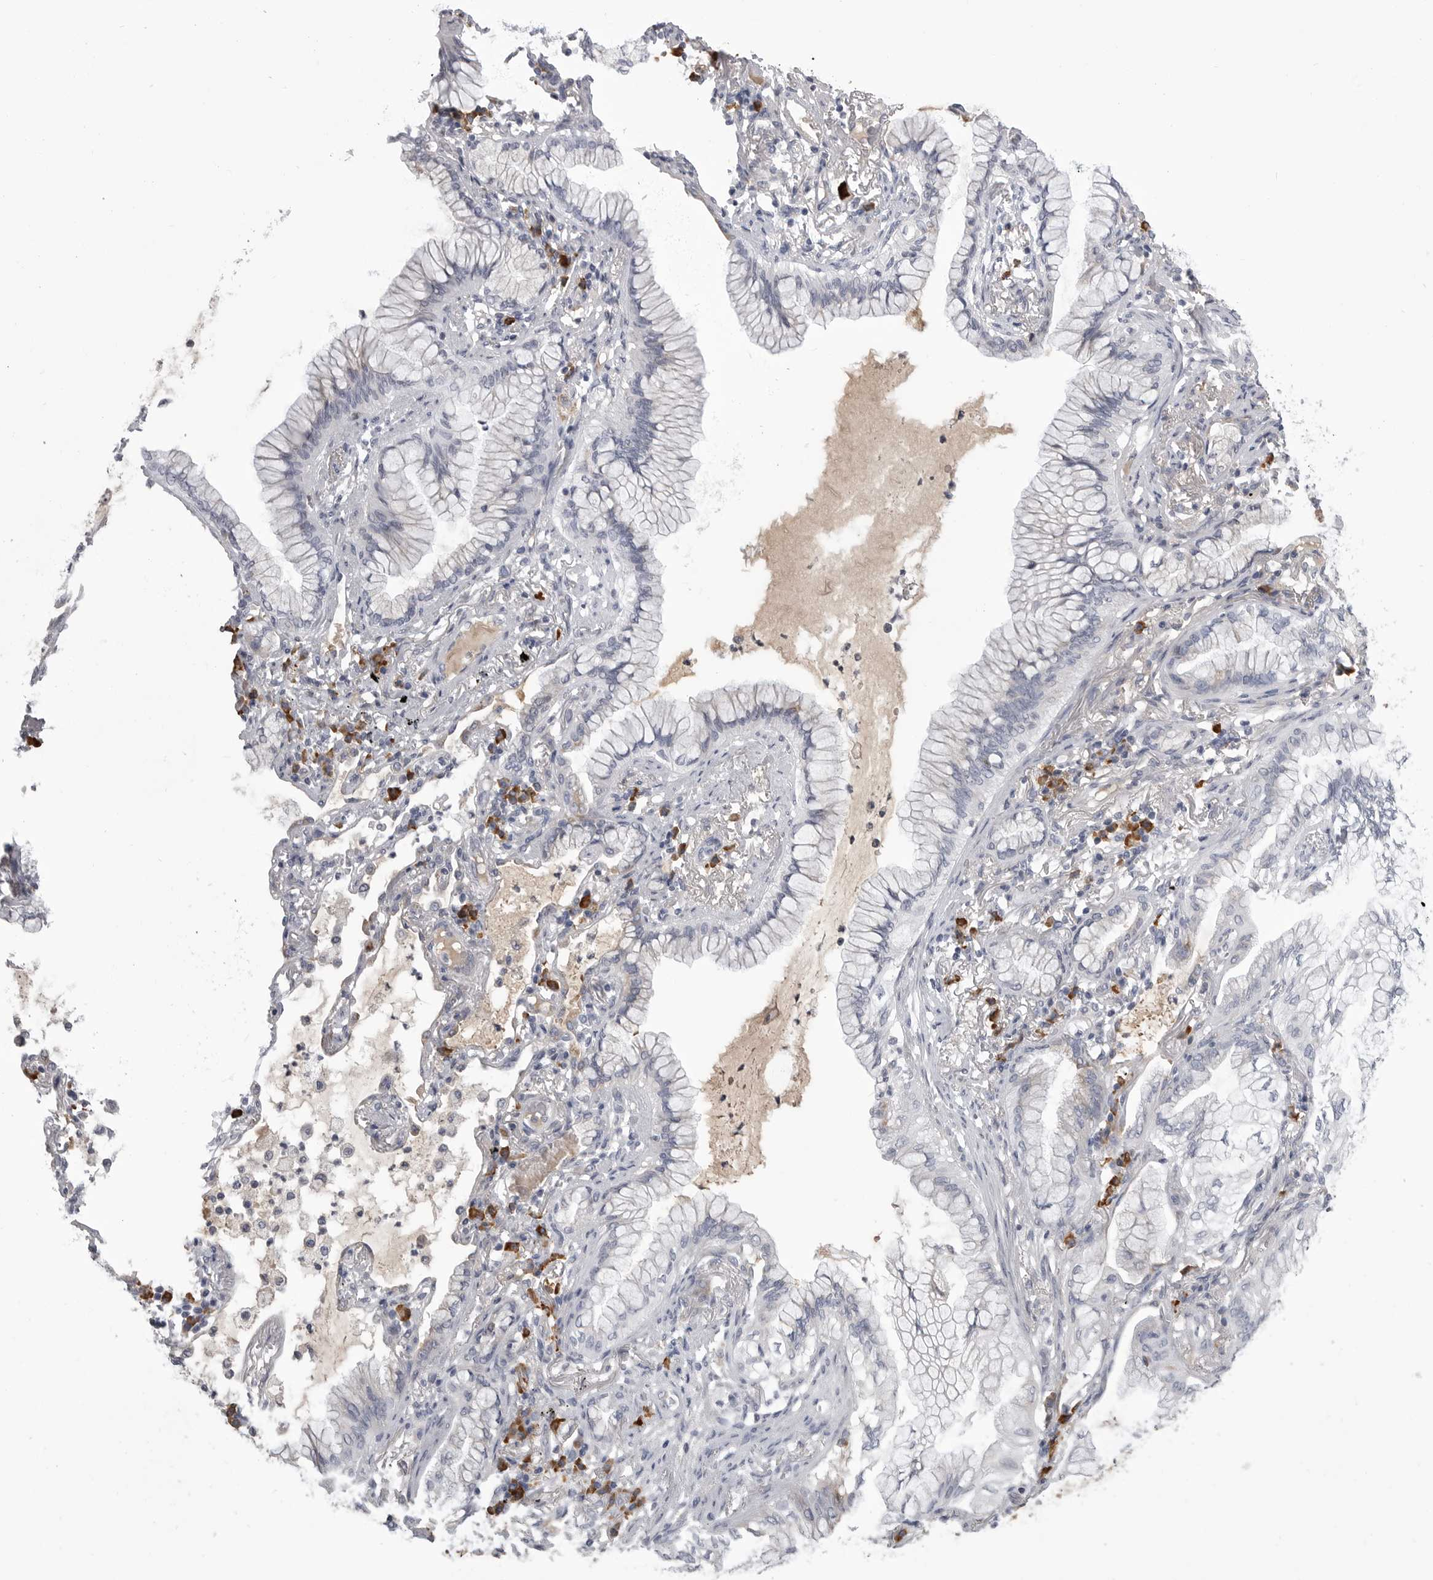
{"staining": {"intensity": "negative", "quantity": "none", "location": "none"}, "tissue": "lung cancer", "cell_type": "Tumor cells", "image_type": "cancer", "snomed": [{"axis": "morphology", "description": "Adenocarcinoma, NOS"}, {"axis": "topography", "description": "Lung"}], "caption": "Lung cancer (adenocarcinoma) stained for a protein using immunohistochemistry (IHC) reveals no expression tumor cells.", "gene": "FKBP2", "patient": {"sex": "female", "age": 70}}